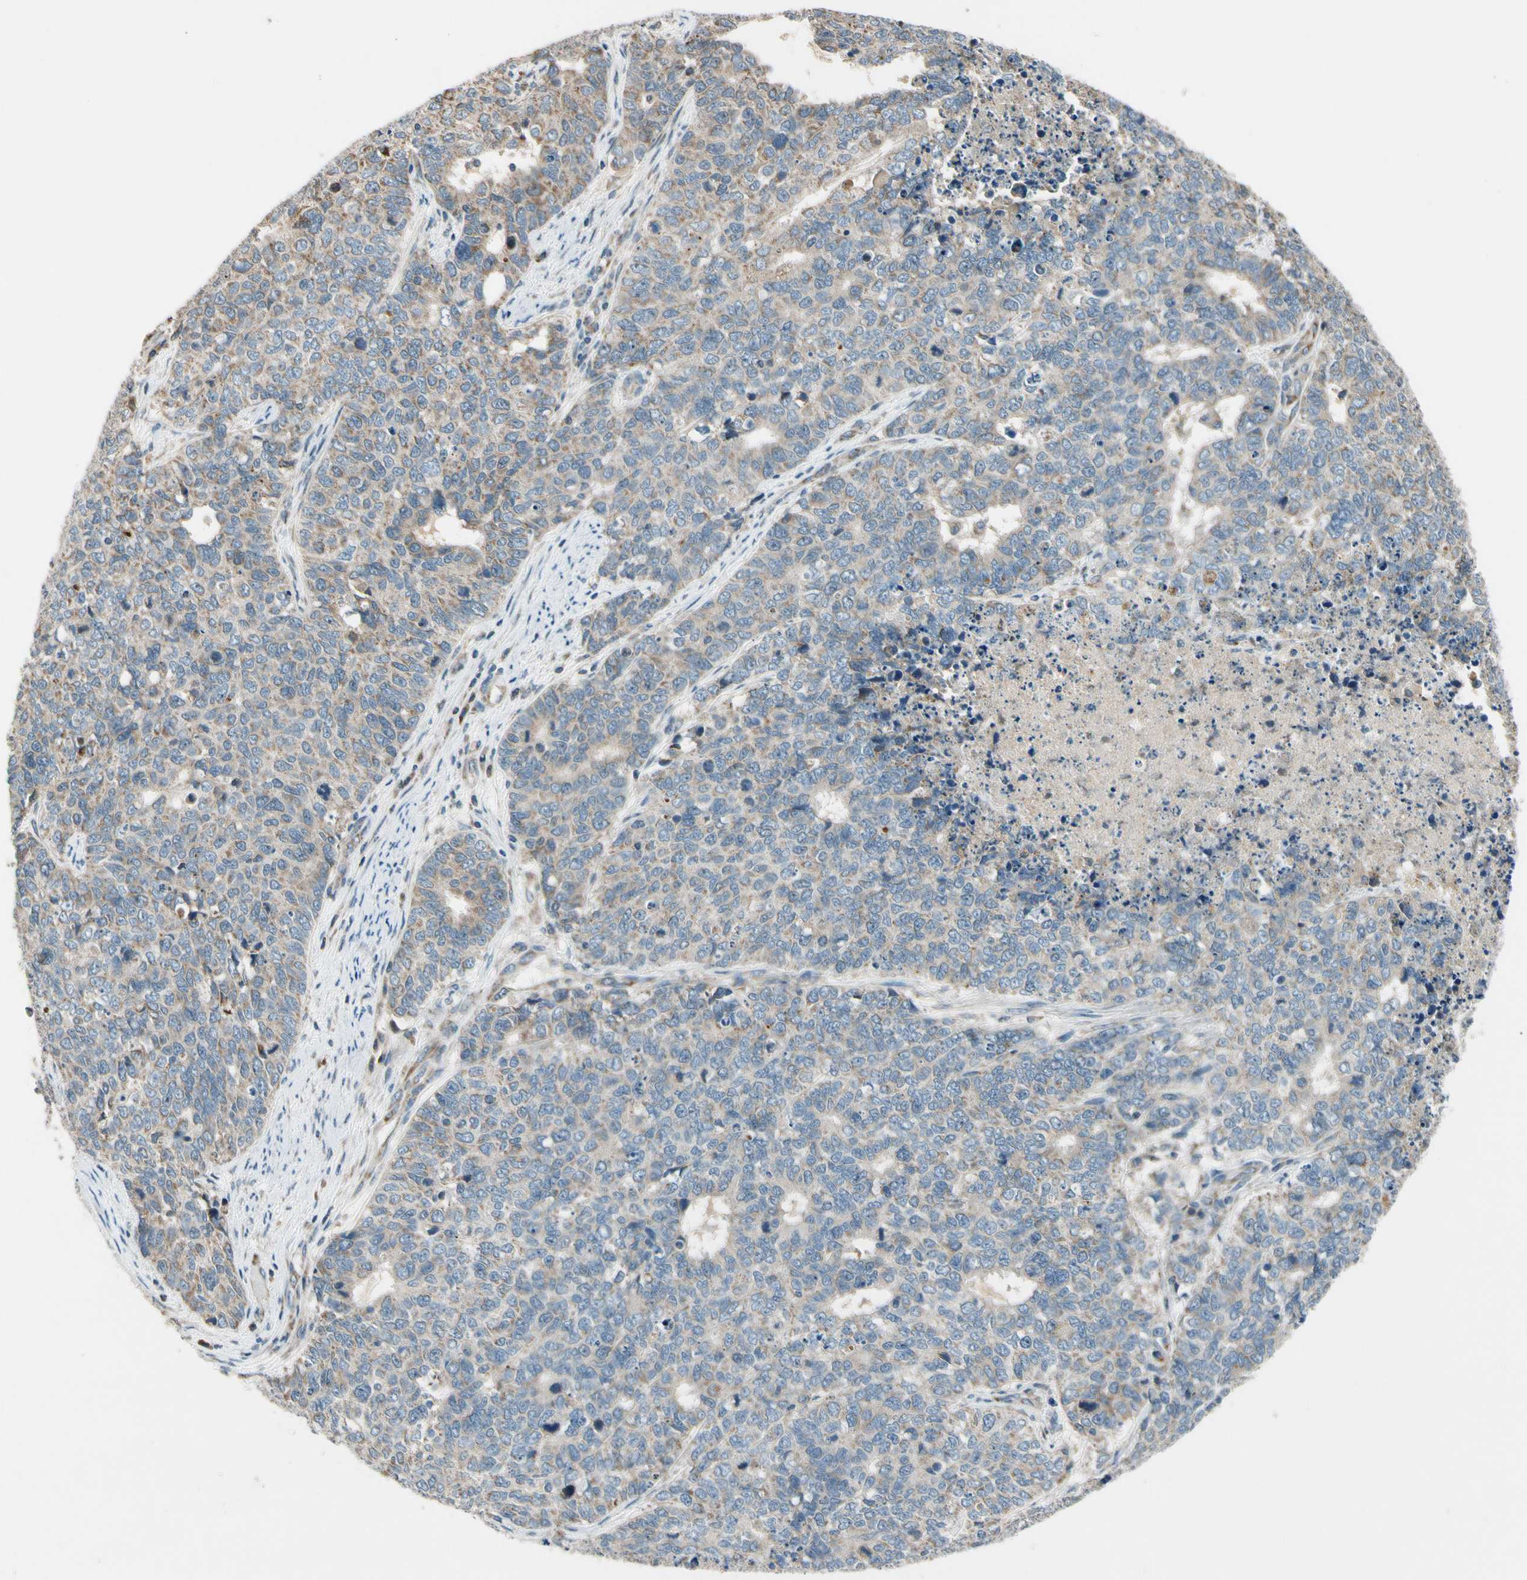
{"staining": {"intensity": "weak", "quantity": ">75%", "location": "cytoplasmic/membranous"}, "tissue": "cervical cancer", "cell_type": "Tumor cells", "image_type": "cancer", "snomed": [{"axis": "morphology", "description": "Squamous cell carcinoma, NOS"}, {"axis": "topography", "description": "Cervix"}], "caption": "Immunohistochemistry (IHC) photomicrograph of human cervical cancer stained for a protein (brown), which shows low levels of weak cytoplasmic/membranous positivity in approximately >75% of tumor cells.", "gene": "NPHP3", "patient": {"sex": "female", "age": 63}}